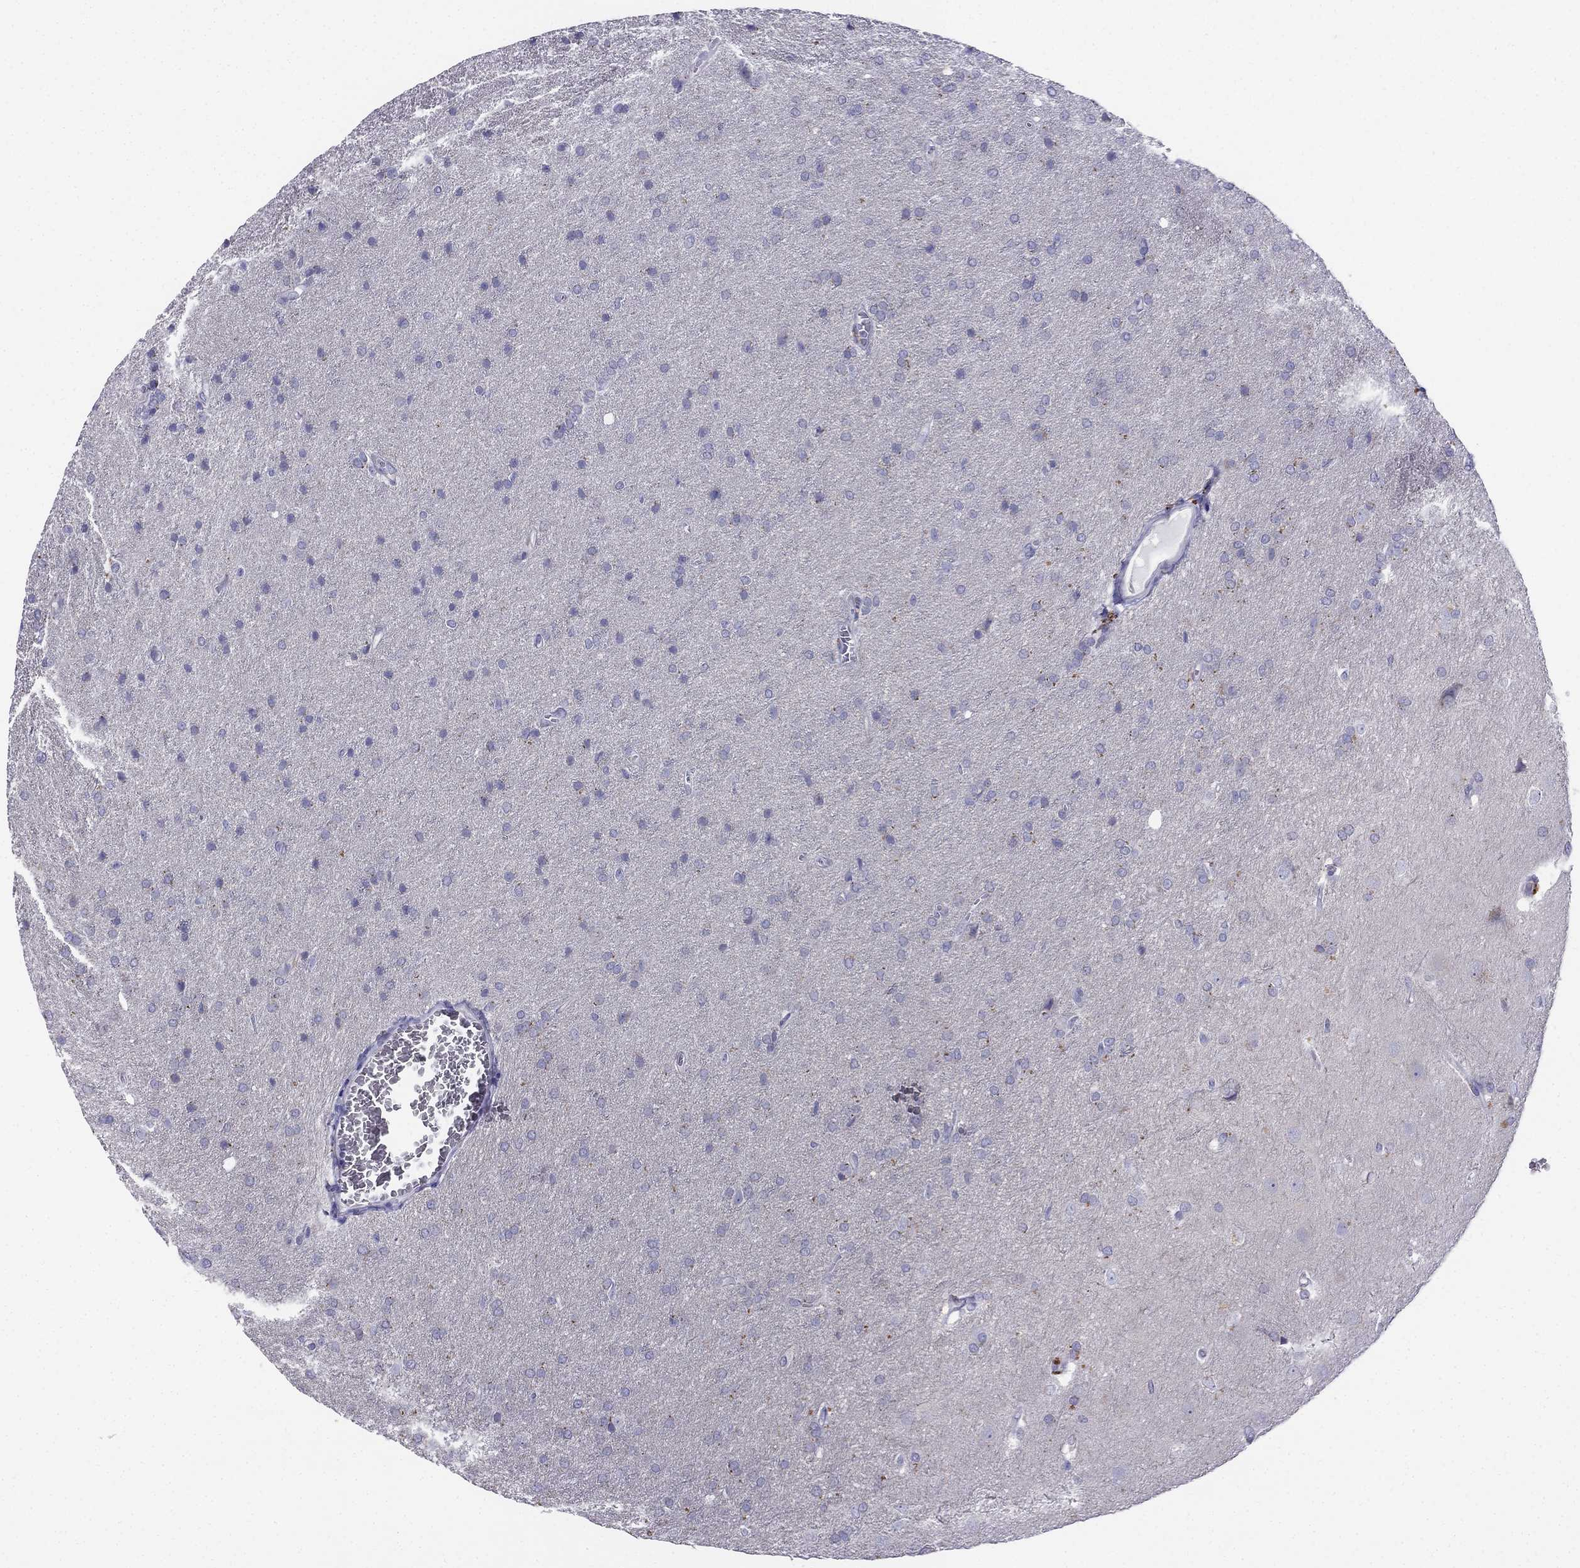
{"staining": {"intensity": "negative", "quantity": "none", "location": "none"}, "tissue": "glioma", "cell_type": "Tumor cells", "image_type": "cancer", "snomed": [{"axis": "morphology", "description": "Glioma, malignant, Low grade"}, {"axis": "topography", "description": "Brain"}], "caption": "An IHC histopathology image of low-grade glioma (malignant) is shown. There is no staining in tumor cells of low-grade glioma (malignant).", "gene": "ALOXE3", "patient": {"sex": "female", "age": 32}}